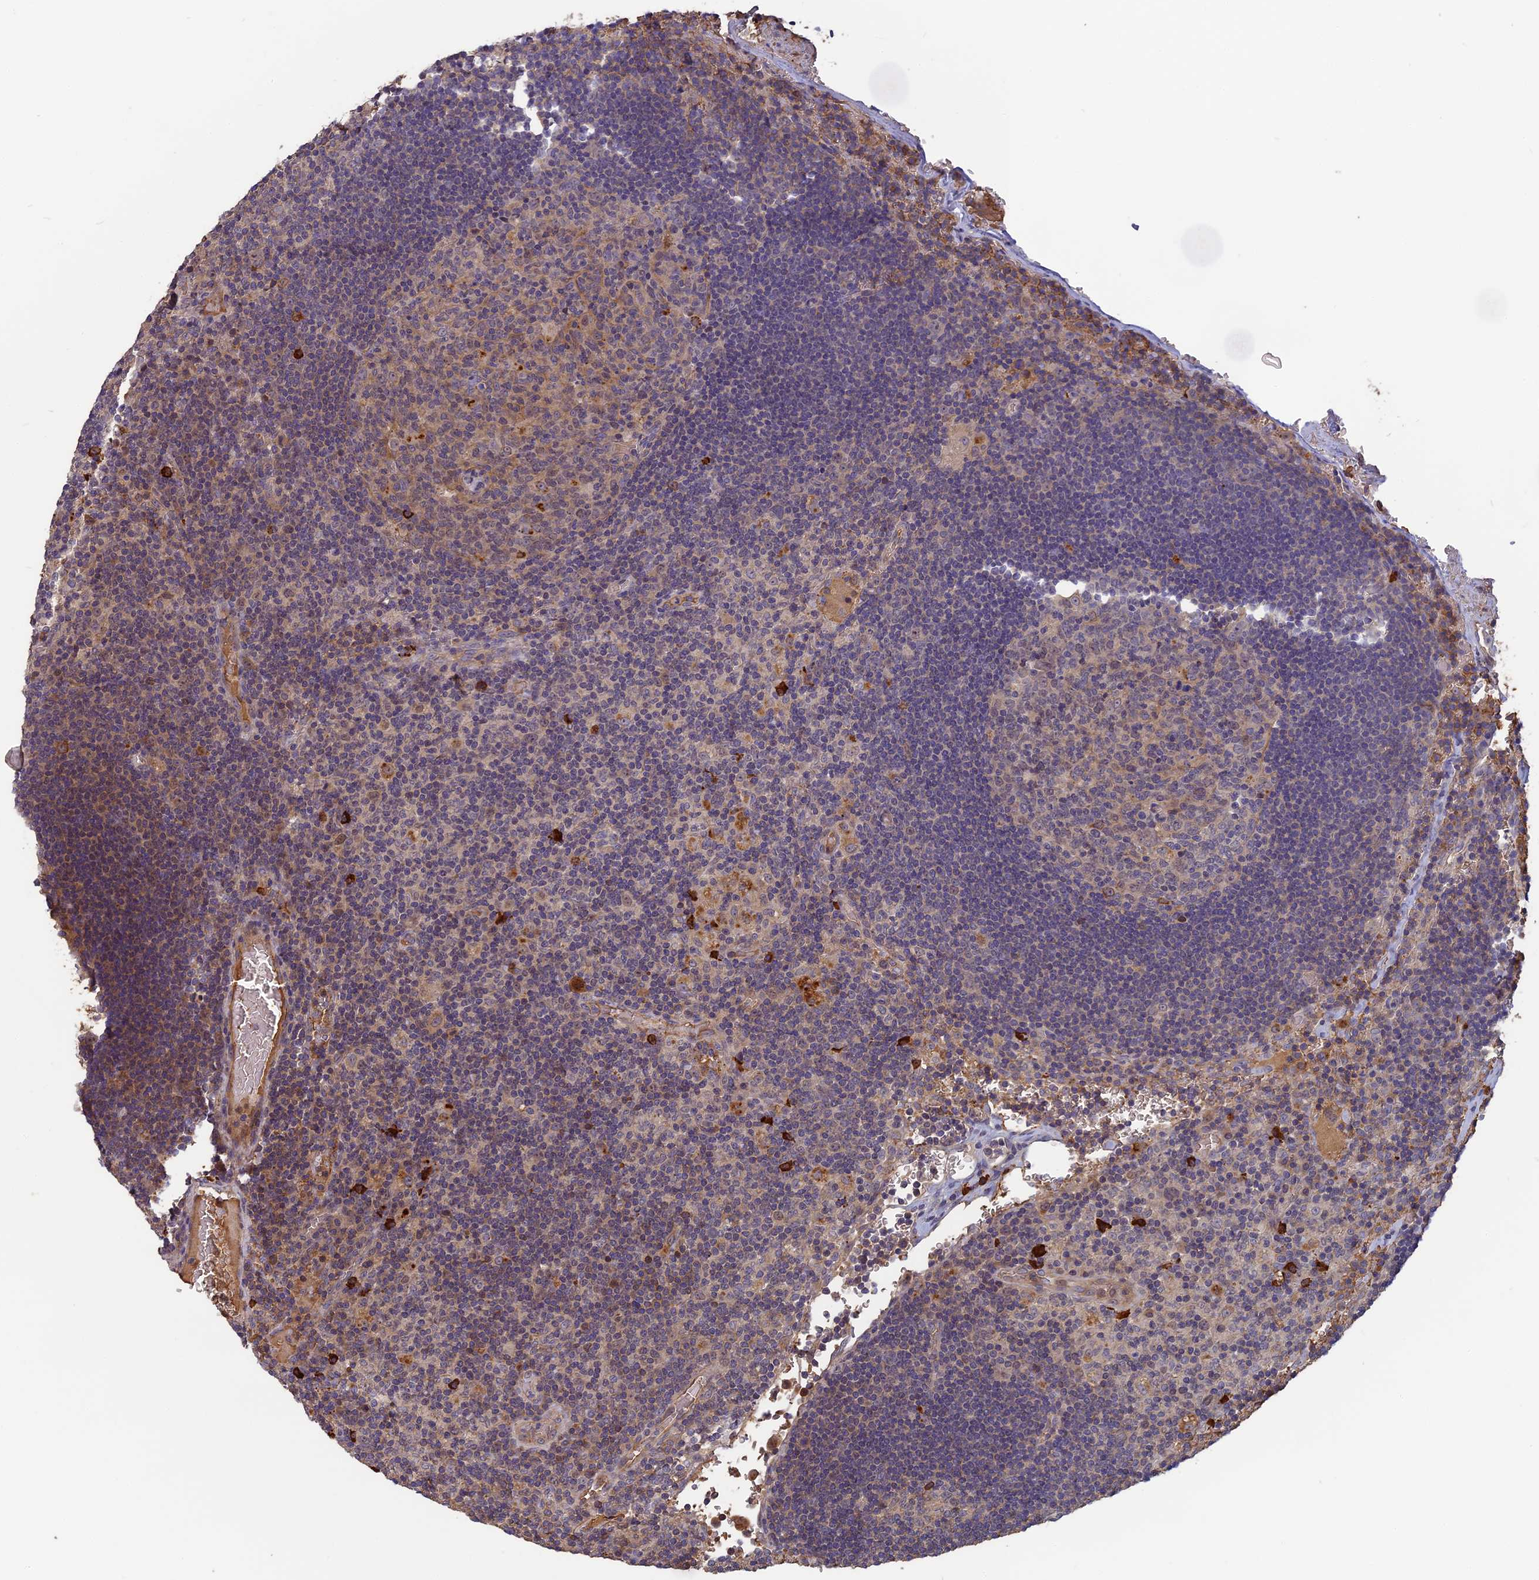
{"staining": {"intensity": "weak", "quantity": "25%-75%", "location": "cytoplasmic/membranous"}, "tissue": "lymph node", "cell_type": "Germinal center cells", "image_type": "normal", "snomed": [{"axis": "morphology", "description": "Normal tissue, NOS"}, {"axis": "topography", "description": "Lymph node"}], "caption": "DAB immunohistochemical staining of benign human lymph node displays weak cytoplasmic/membranous protein staining in about 25%-75% of germinal center cells. (DAB (3,3'-diaminobenzidine) = brown stain, brightfield microscopy at high magnification).", "gene": "ERMAP", "patient": {"sex": "female", "age": 73}}